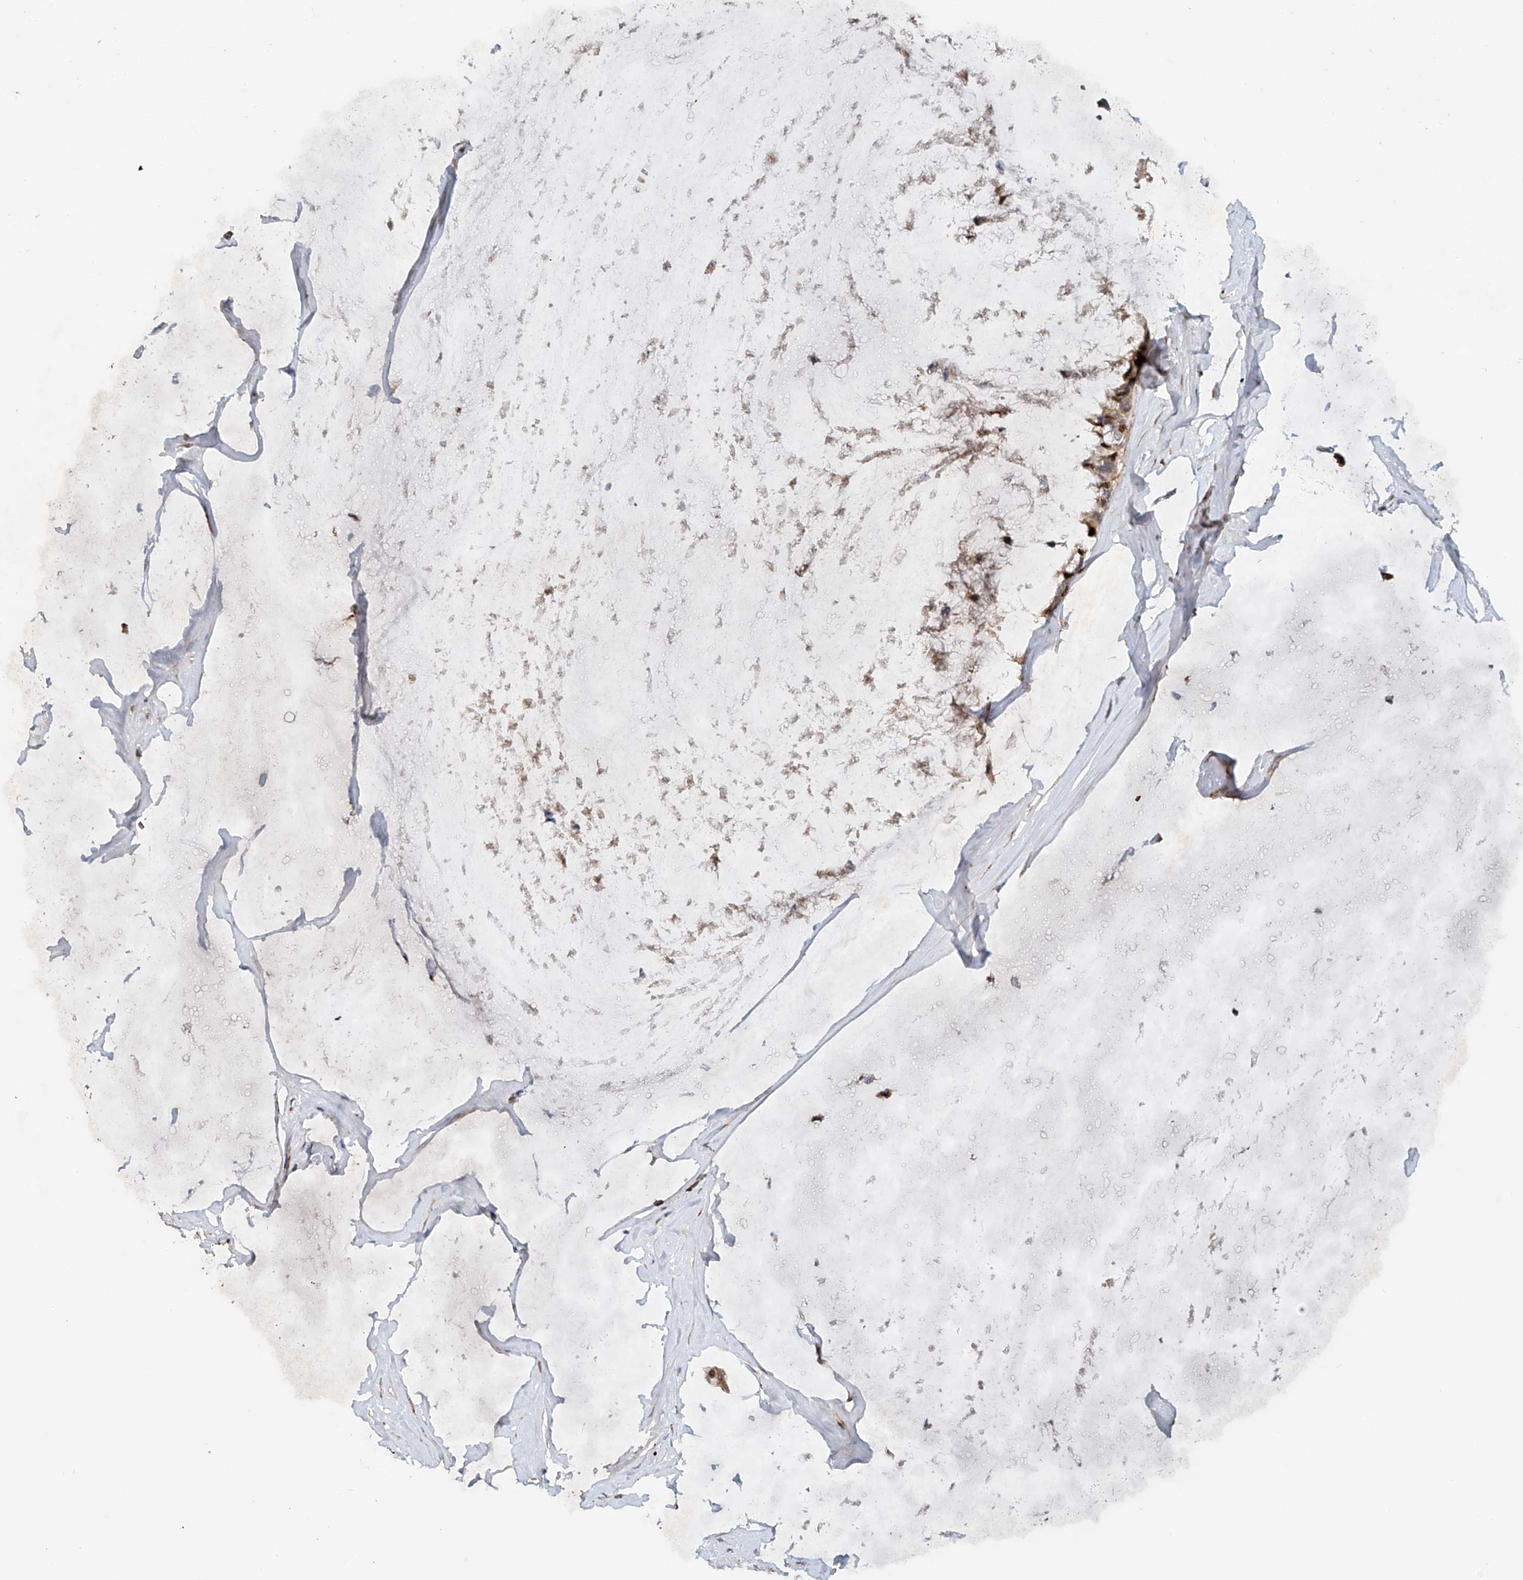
{"staining": {"intensity": "moderate", "quantity": "25%-75%", "location": "cytoplasmic/membranous,nuclear"}, "tissue": "ovarian cancer", "cell_type": "Tumor cells", "image_type": "cancer", "snomed": [{"axis": "morphology", "description": "Cystadenocarcinoma, mucinous, NOS"}, {"axis": "topography", "description": "Ovary"}], "caption": "DAB (3,3'-diaminobenzidine) immunohistochemical staining of human ovarian cancer exhibits moderate cytoplasmic/membranous and nuclear protein expression in about 25%-75% of tumor cells. The staining is performed using DAB (3,3'-diaminobenzidine) brown chromogen to label protein expression. The nuclei are counter-stained blue using hematoxylin.", "gene": "IER5", "patient": {"sex": "female", "age": 39}}